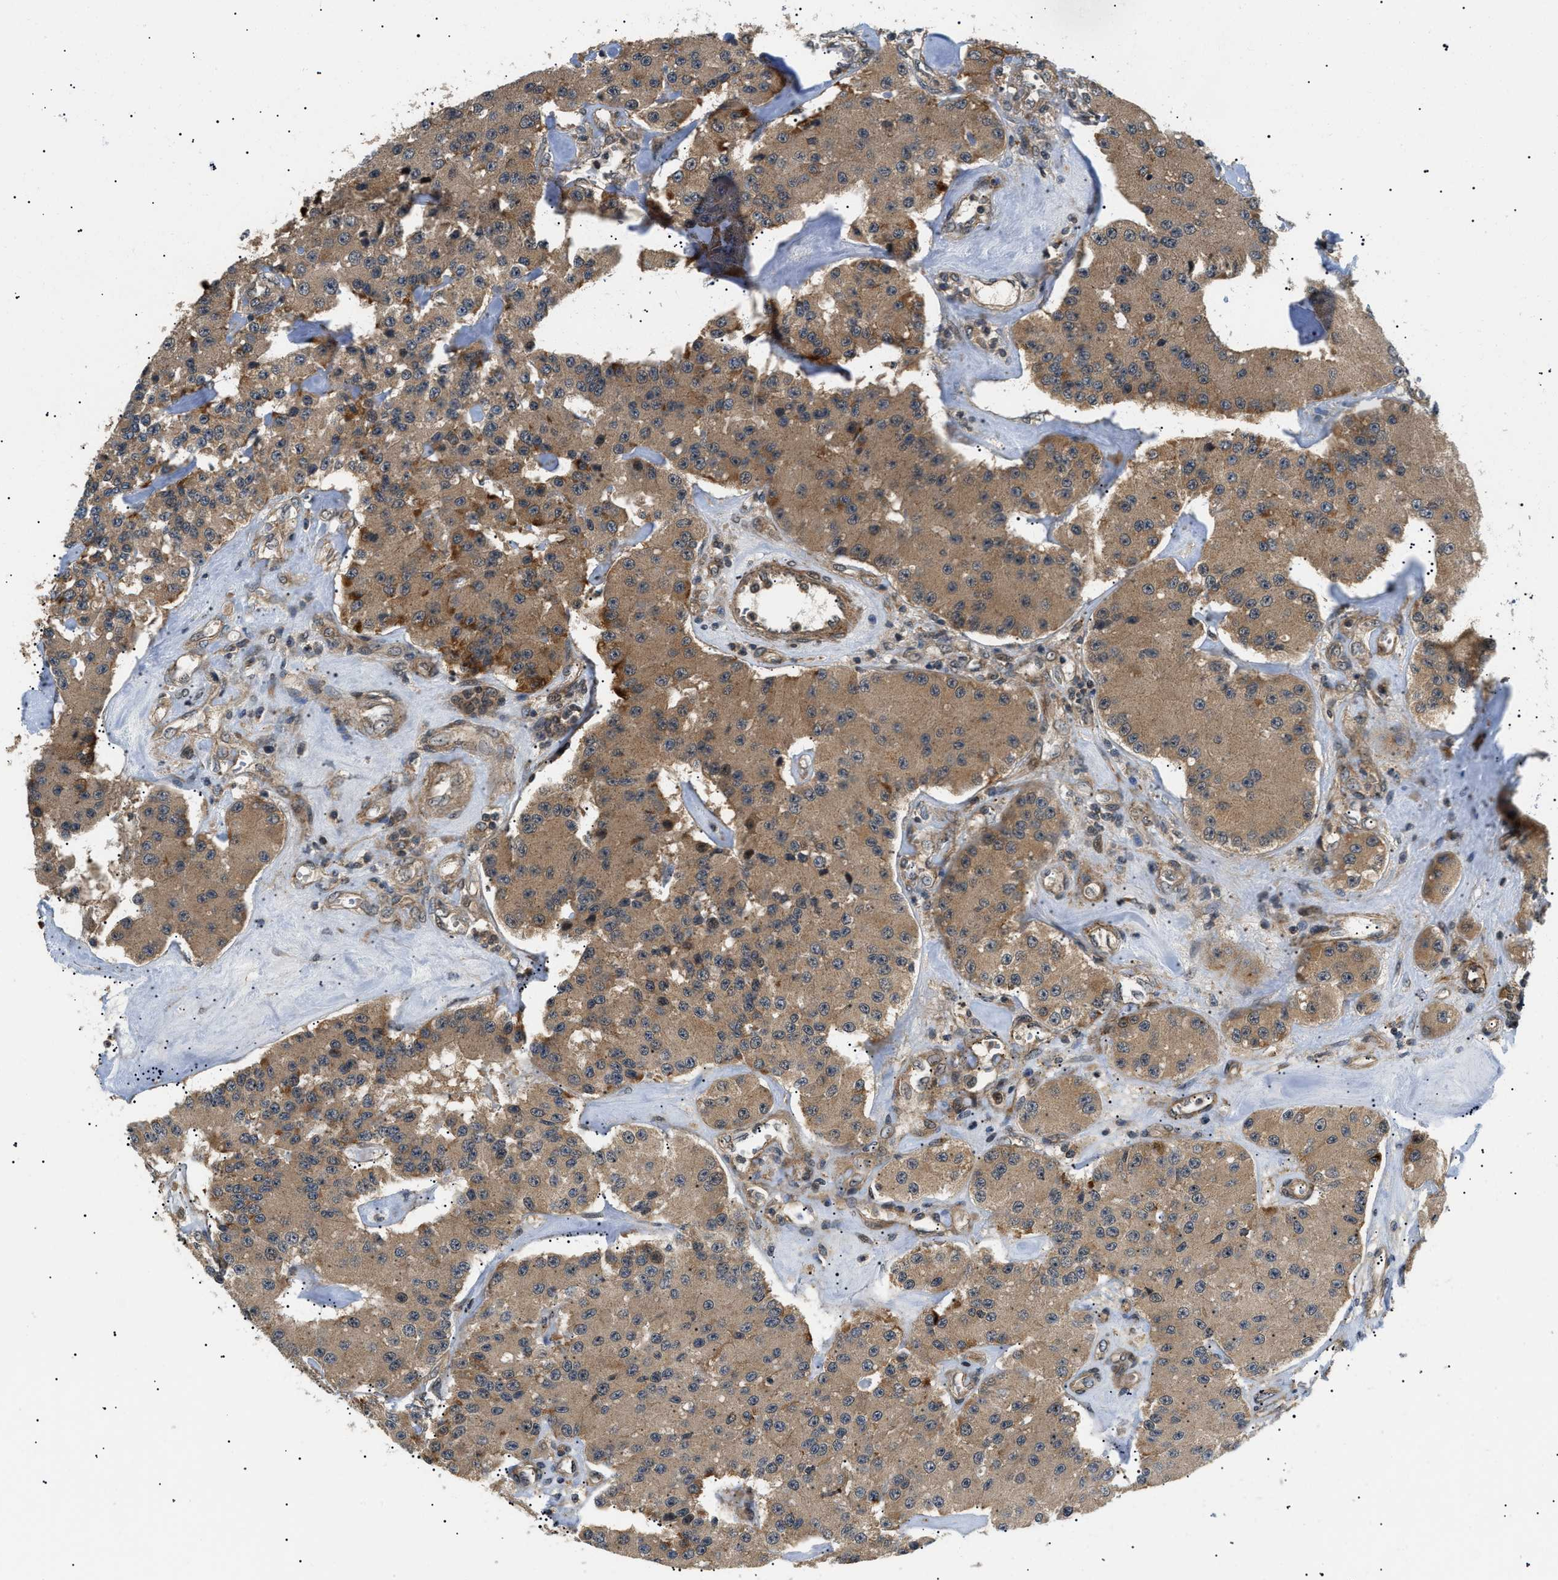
{"staining": {"intensity": "moderate", "quantity": ">75%", "location": "cytoplasmic/membranous"}, "tissue": "carcinoid", "cell_type": "Tumor cells", "image_type": "cancer", "snomed": [{"axis": "morphology", "description": "Carcinoid, malignant, NOS"}, {"axis": "topography", "description": "Pancreas"}], "caption": "Carcinoid tissue exhibits moderate cytoplasmic/membranous positivity in about >75% of tumor cells", "gene": "ATP6AP1", "patient": {"sex": "male", "age": 41}}